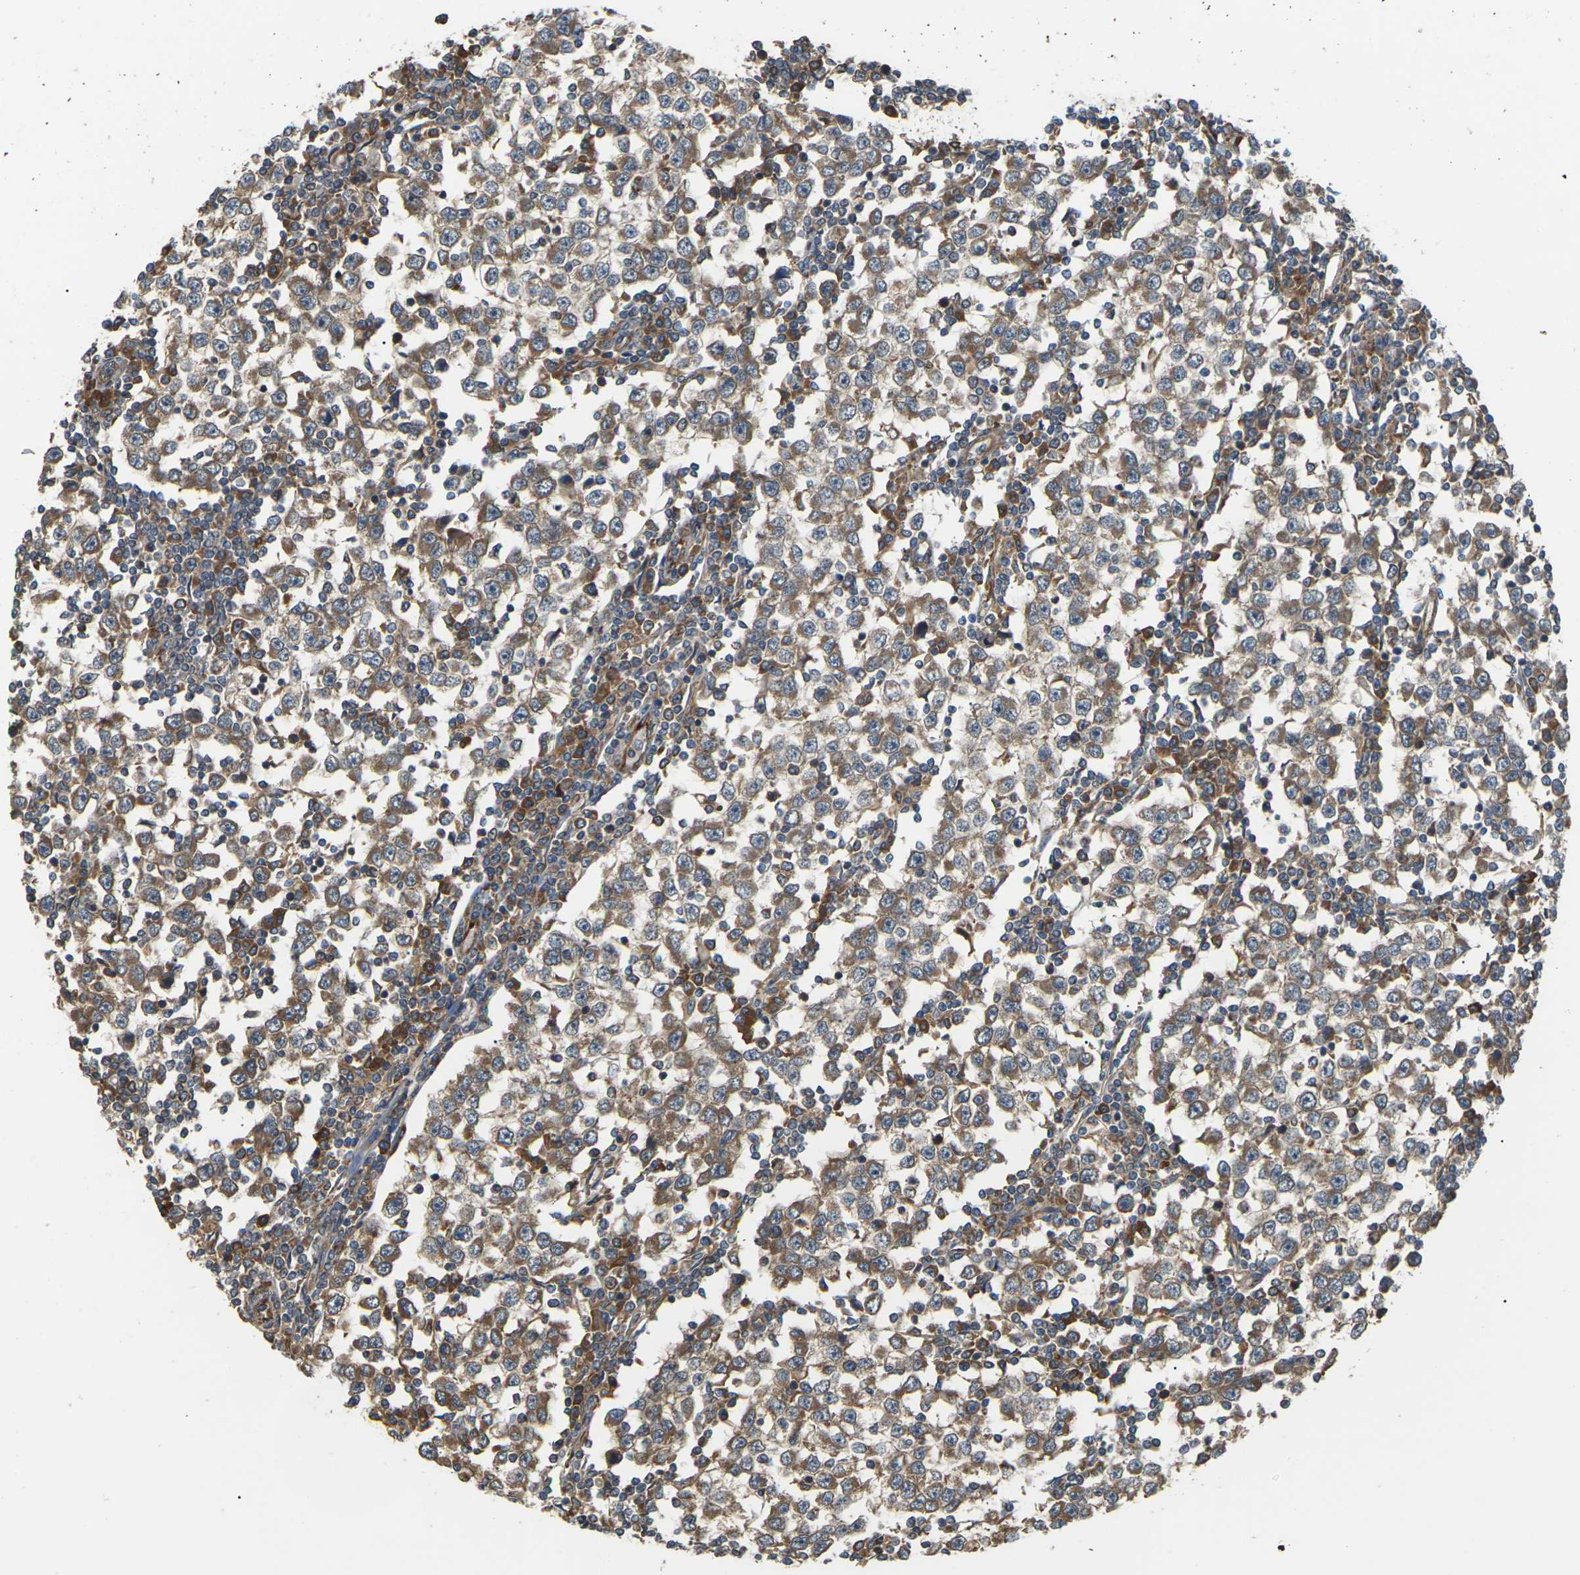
{"staining": {"intensity": "moderate", "quantity": ">75%", "location": "cytoplasmic/membranous"}, "tissue": "testis cancer", "cell_type": "Tumor cells", "image_type": "cancer", "snomed": [{"axis": "morphology", "description": "Seminoma, NOS"}, {"axis": "topography", "description": "Testis"}], "caption": "A high-resolution histopathology image shows immunohistochemistry (IHC) staining of seminoma (testis), which reveals moderate cytoplasmic/membranous expression in approximately >75% of tumor cells. (DAB (3,3'-diaminobenzidine) IHC, brown staining for protein, blue staining for nuclei).", "gene": "NRAS", "patient": {"sex": "male", "age": 65}}